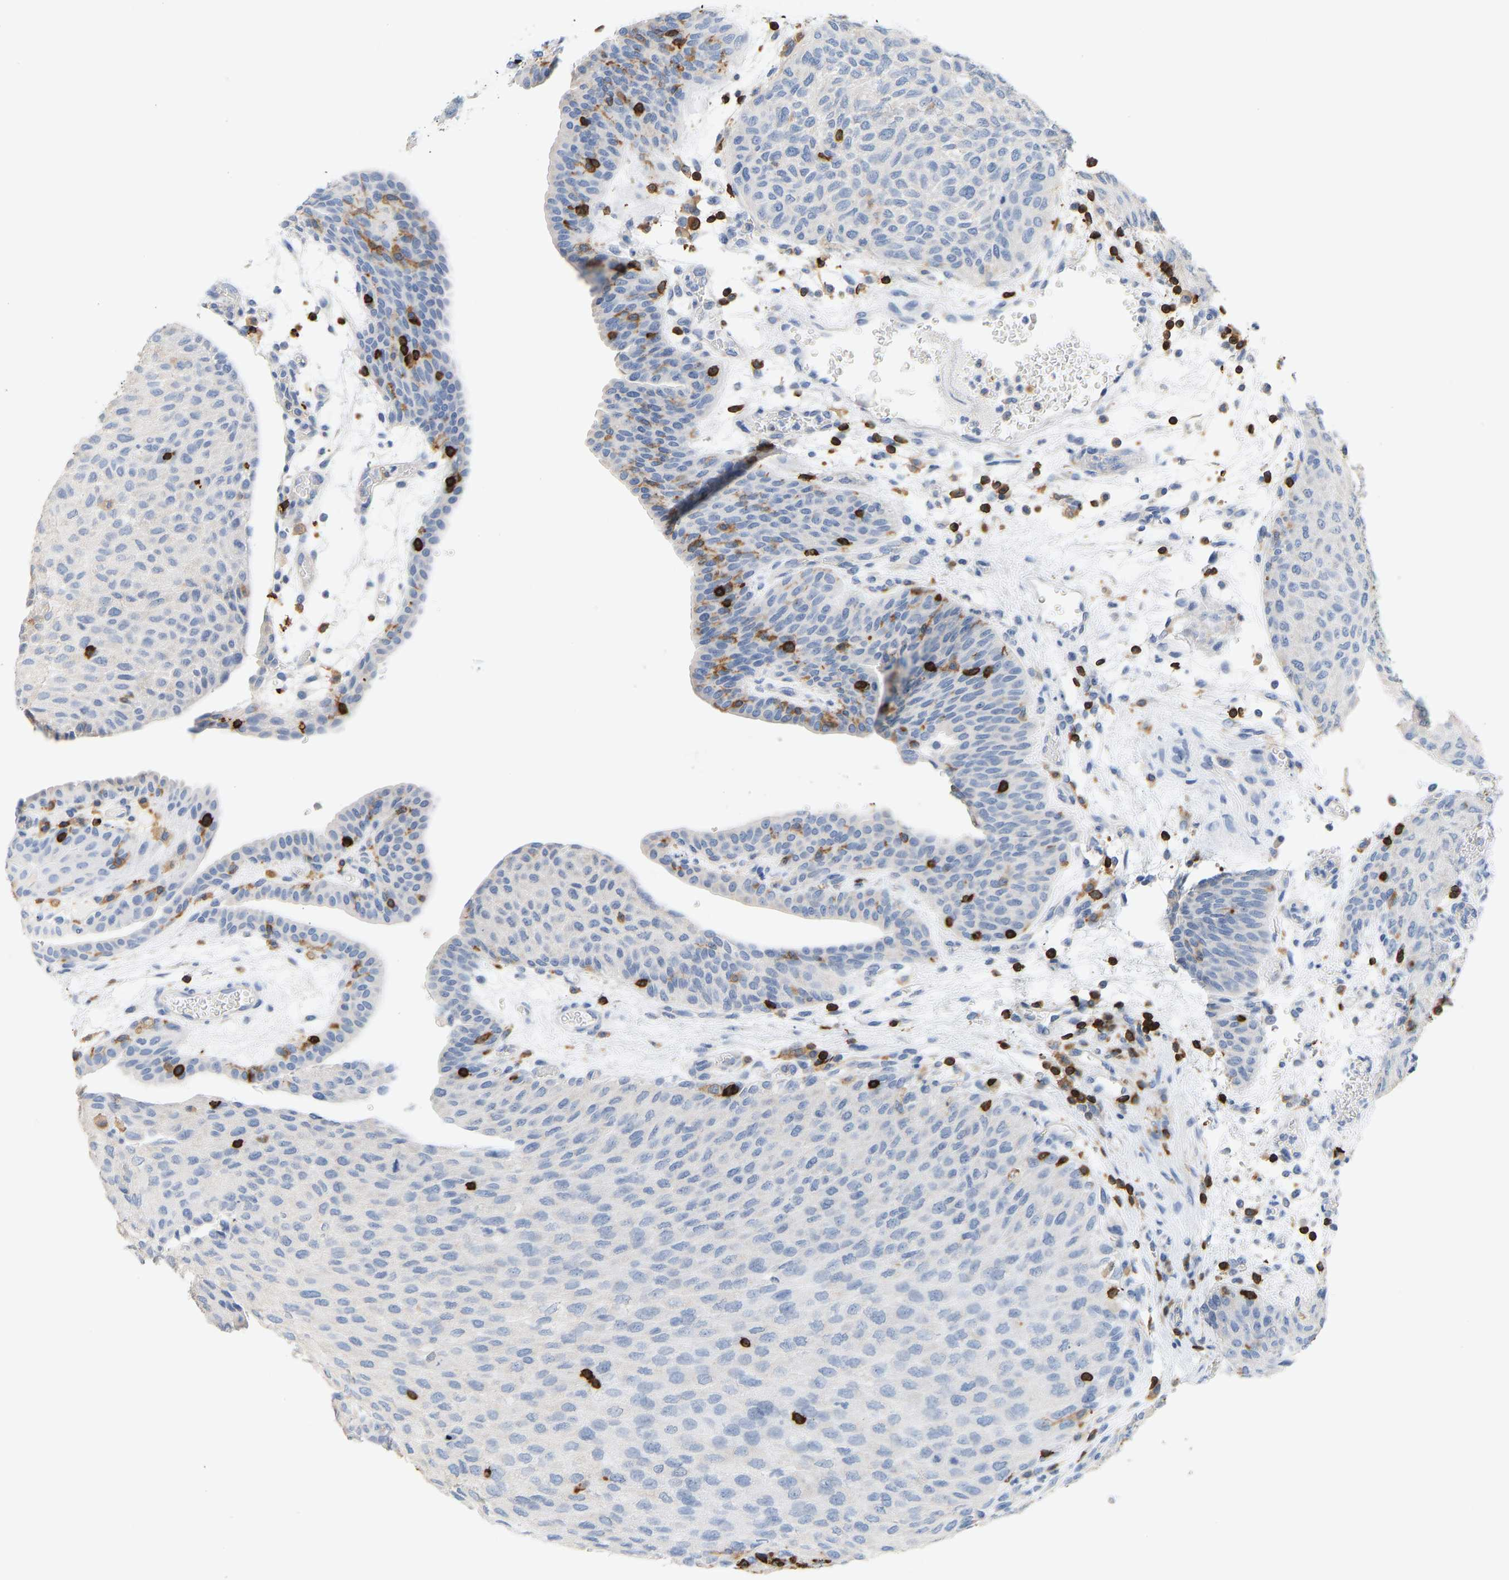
{"staining": {"intensity": "negative", "quantity": "none", "location": "none"}, "tissue": "urothelial cancer", "cell_type": "Tumor cells", "image_type": "cancer", "snomed": [{"axis": "morphology", "description": "Urothelial carcinoma, Low grade"}, {"axis": "morphology", "description": "Urothelial carcinoma, High grade"}, {"axis": "topography", "description": "Urinary bladder"}], "caption": "The immunohistochemistry (IHC) histopathology image has no significant positivity in tumor cells of high-grade urothelial carcinoma tissue.", "gene": "EVL", "patient": {"sex": "male", "age": 35}}